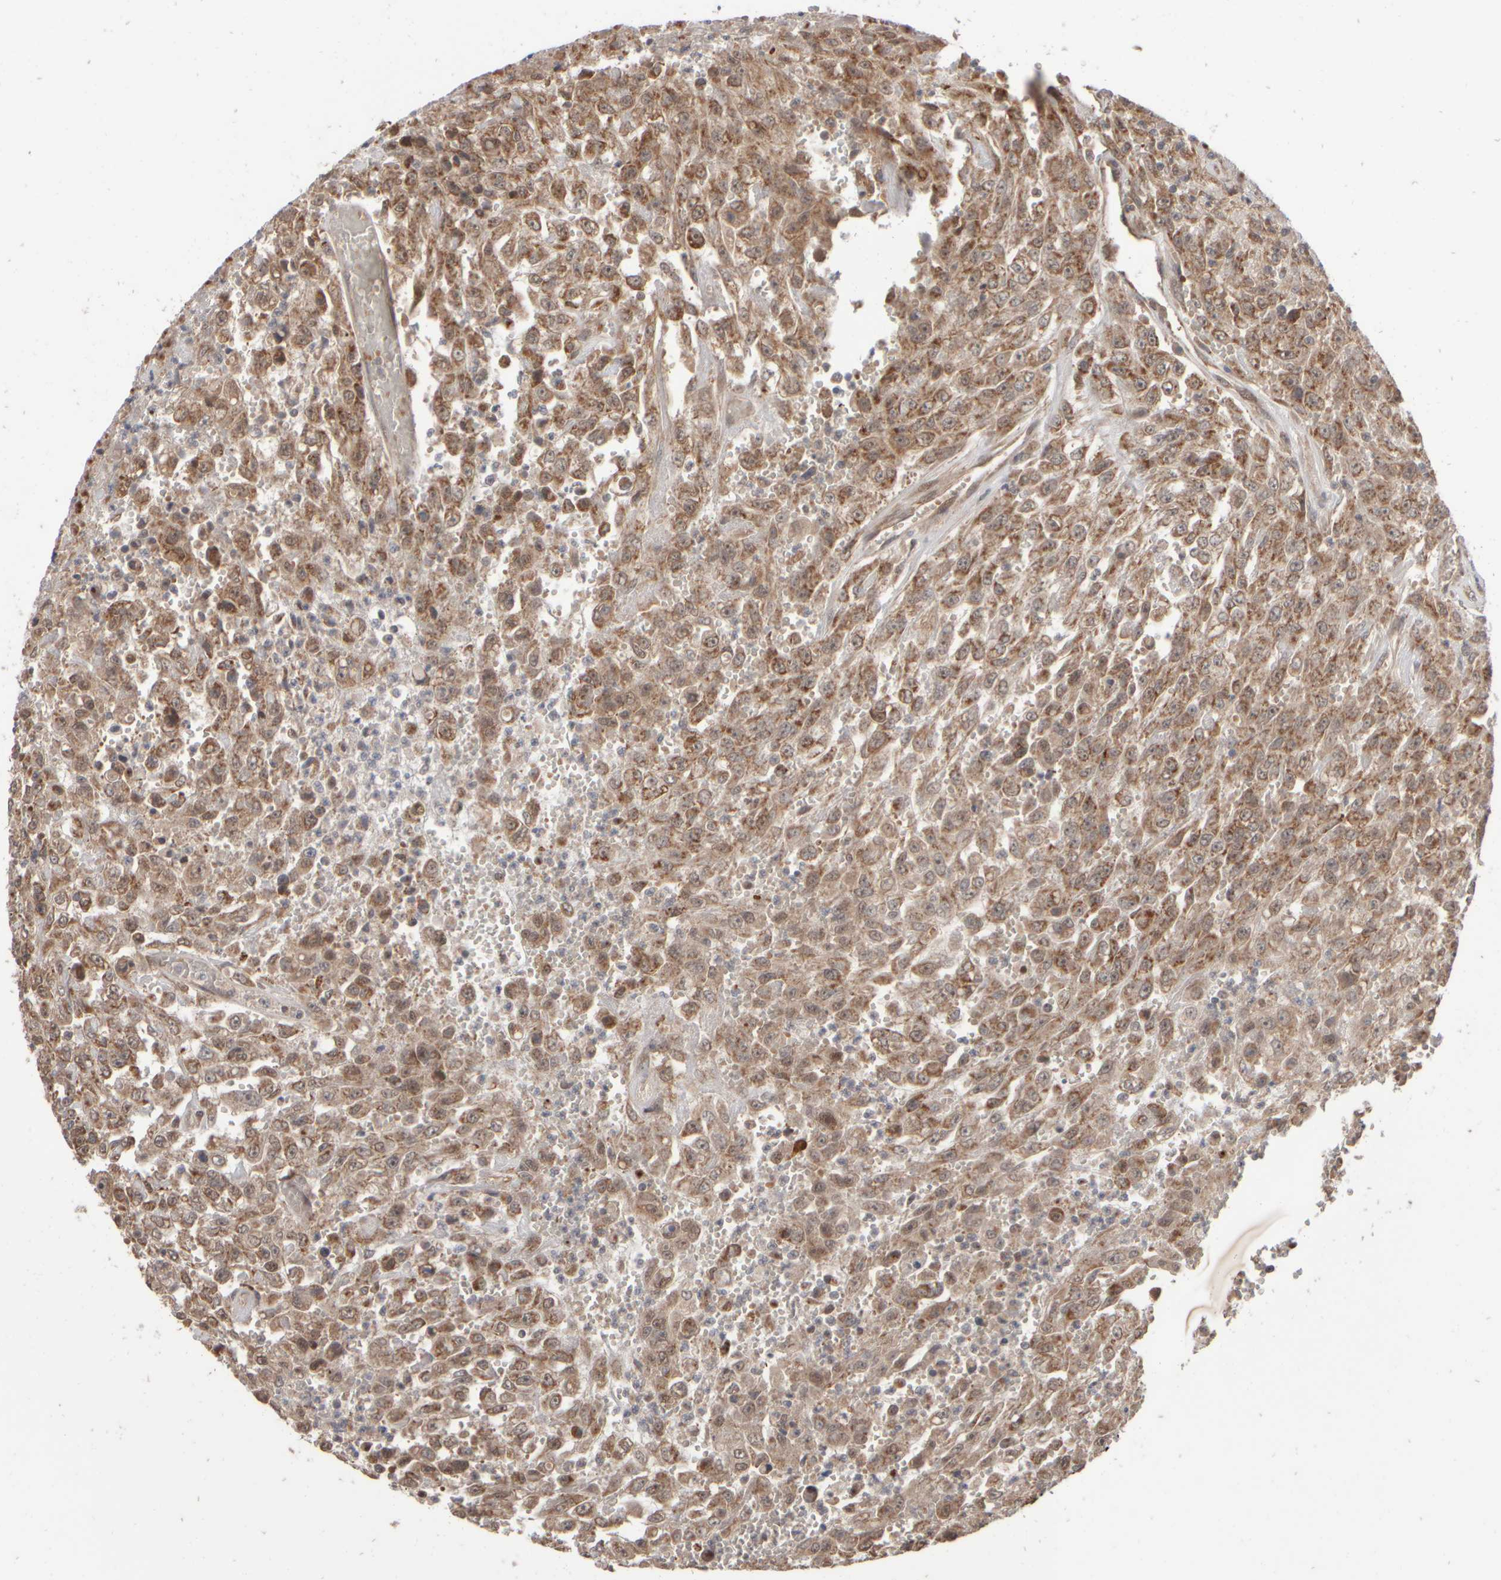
{"staining": {"intensity": "moderate", "quantity": ">75%", "location": "cytoplasmic/membranous,nuclear"}, "tissue": "urothelial cancer", "cell_type": "Tumor cells", "image_type": "cancer", "snomed": [{"axis": "morphology", "description": "Urothelial carcinoma, High grade"}, {"axis": "topography", "description": "Urinary bladder"}], "caption": "Immunohistochemistry (IHC) staining of urothelial cancer, which reveals medium levels of moderate cytoplasmic/membranous and nuclear staining in about >75% of tumor cells indicating moderate cytoplasmic/membranous and nuclear protein staining. The staining was performed using DAB (brown) for protein detection and nuclei were counterstained in hematoxylin (blue).", "gene": "ABHD11", "patient": {"sex": "male", "age": 46}}